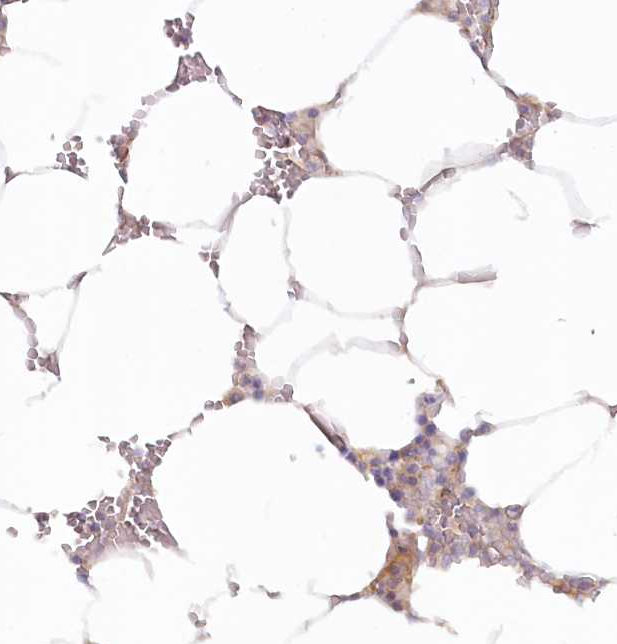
{"staining": {"intensity": "negative", "quantity": "none", "location": "none"}, "tissue": "bone marrow", "cell_type": "Hematopoietic cells", "image_type": "normal", "snomed": [{"axis": "morphology", "description": "Normal tissue, NOS"}, {"axis": "topography", "description": "Bone marrow"}], "caption": "The photomicrograph exhibits no staining of hematopoietic cells in unremarkable bone marrow.", "gene": "TNIP1", "patient": {"sex": "male", "age": 70}}